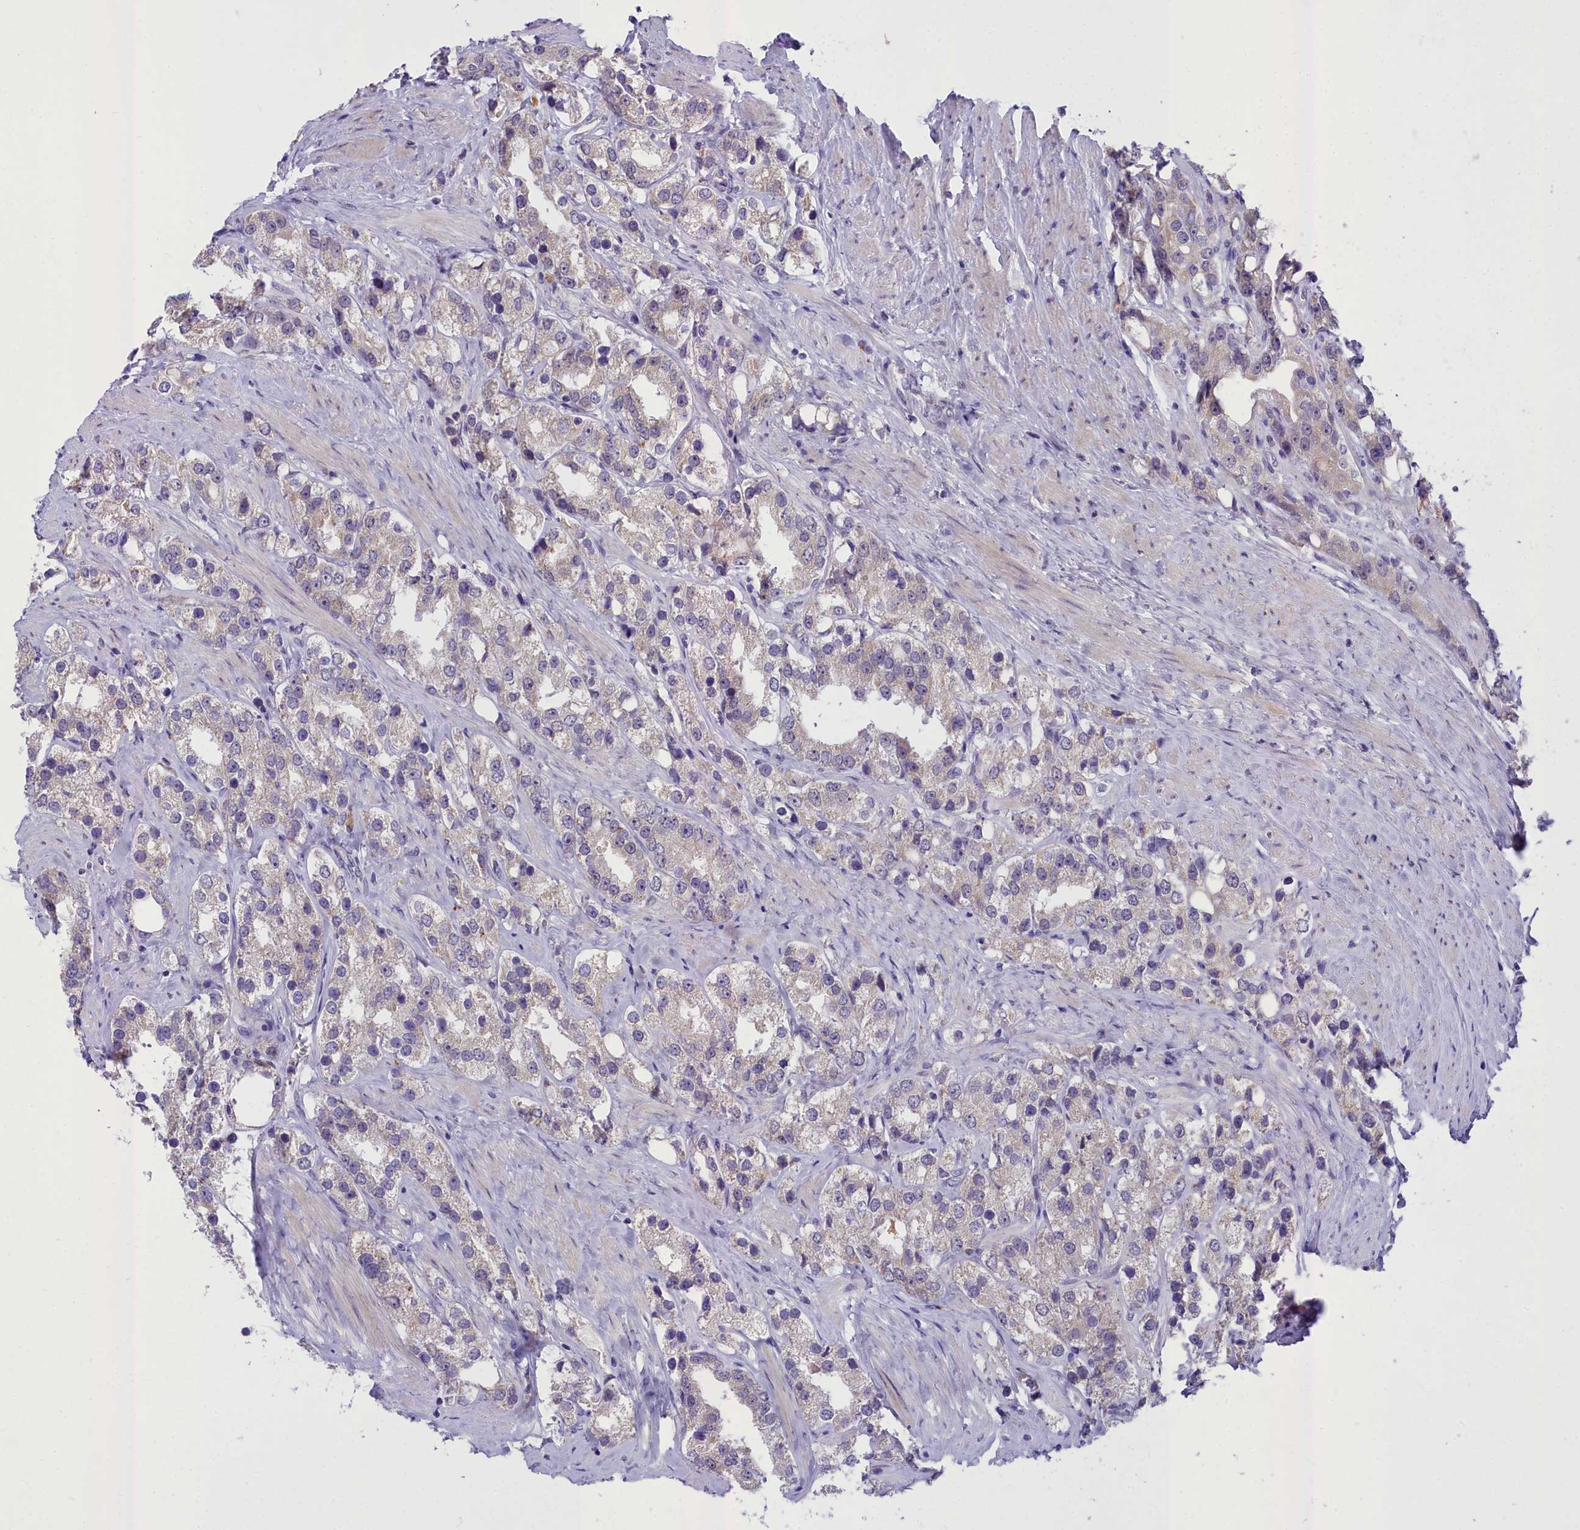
{"staining": {"intensity": "negative", "quantity": "none", "location": "none"}, "tissue": "prostate cancer", "cell_type": "Tumor cells", "image_type": "cancer", "snomed": [{"axis": "morphology", "description": "Adenocarcinoma, NOS"}, {"axis": "topography", "description": "Prostate"}], "caption": "A high-resolution photomicrograph shows immunohistochemistry (IHC) staining of prostate cancer (adenocarcinoma), which displays no significant staining in tumor cells.", "gene": "MIIP", "patient": {"sex": "male", "age": 79}}